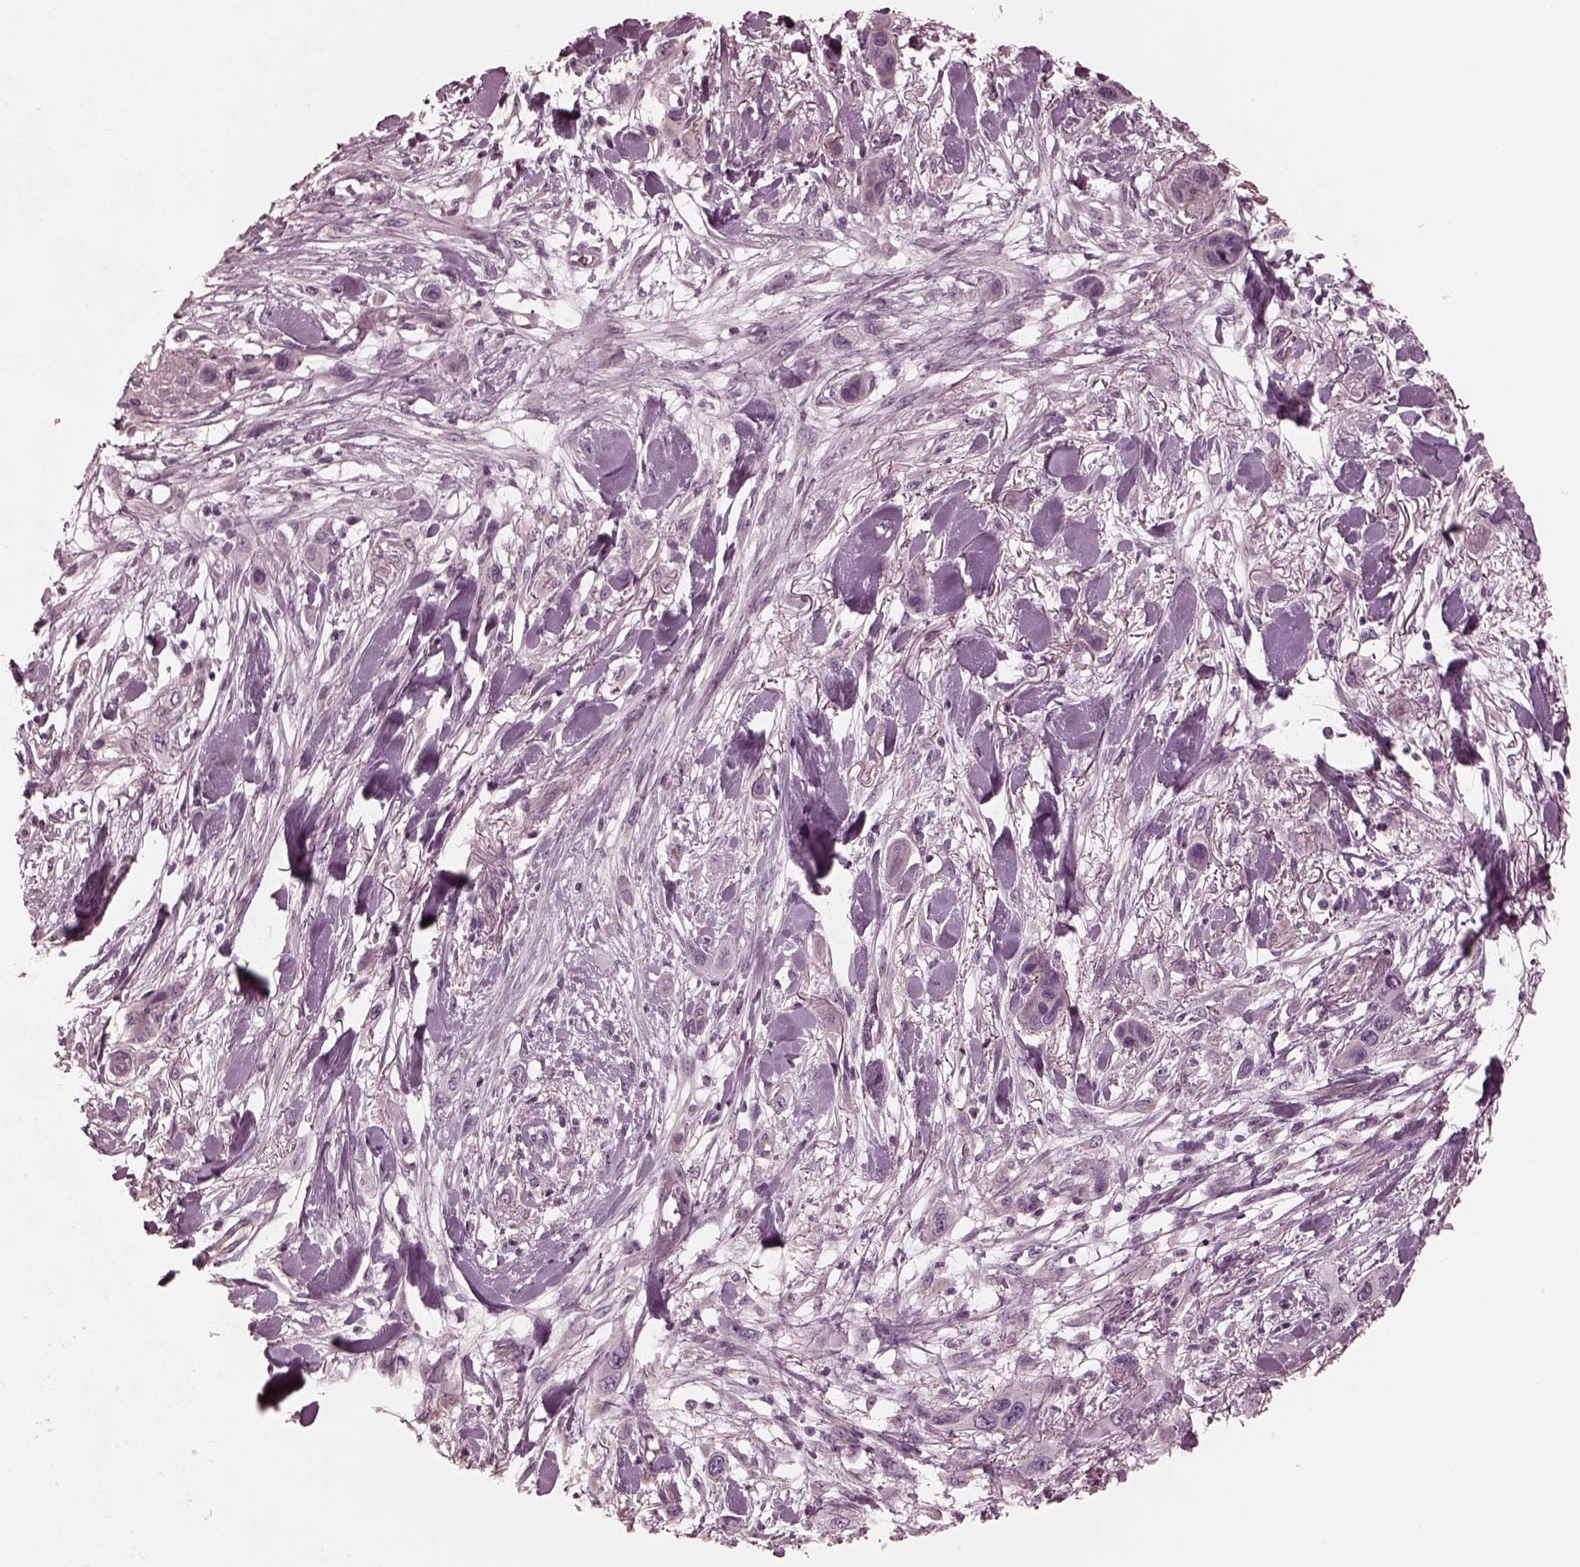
{"staining": {"intensity": "negative", "quantity": "none", "location": "none"}, "tissue": "skin cancer", "cell_type": "Tumor cells", "image_type": "cancer", "snomed": [{"axis": "morphology", "description": "Squamous cell carcinoma, NOS"}, {"axis": "topography", "description": "Skin"}], "caption": "Human skin cancer (squamous cell carcinoma) stained for a protein using immunohistochemistry exhibits no expression in tumor cells.", "gene": "KIF6", "patient": {"sex": "male", "age": 79}}